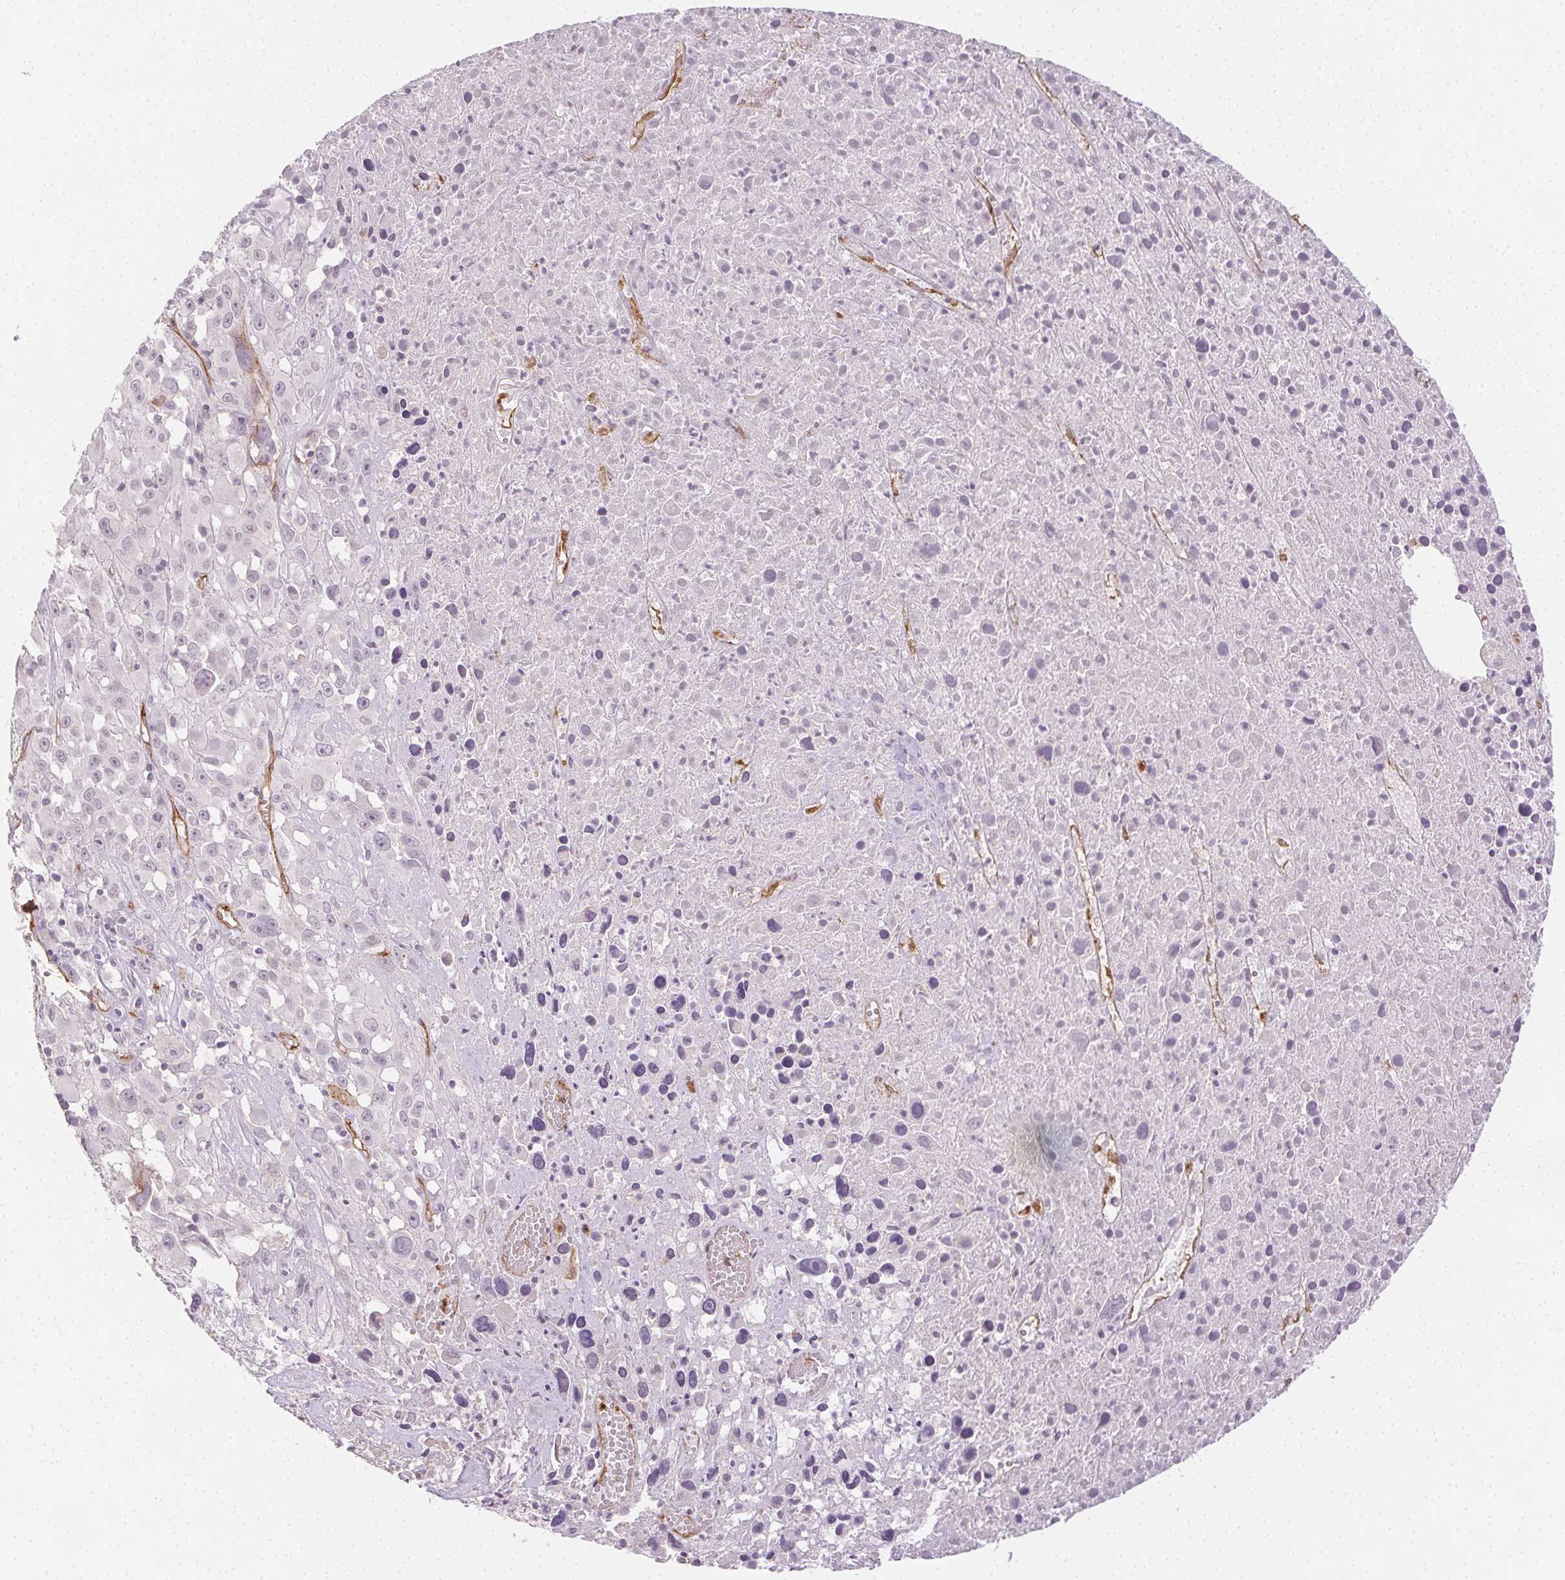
{"staining": {"intensity": "negative", "quantity": "none", "location": "none"}, "tissue": "melanoma", "cell_type": "Tumor cells", "image_type": "cancer", "snomed": [{"axis": "morphology", "description": "Malignant melanoma, Metastatic site"}, {"axis": "topography", "description": "Soft tissue"}], "caption": "Malignant melanoma (metastatic site) was stained to show a protein in brown. There is no significant staining in tumor cells.", "gene": "PODXL", "patient": {"sex": "male", "age": 50}}